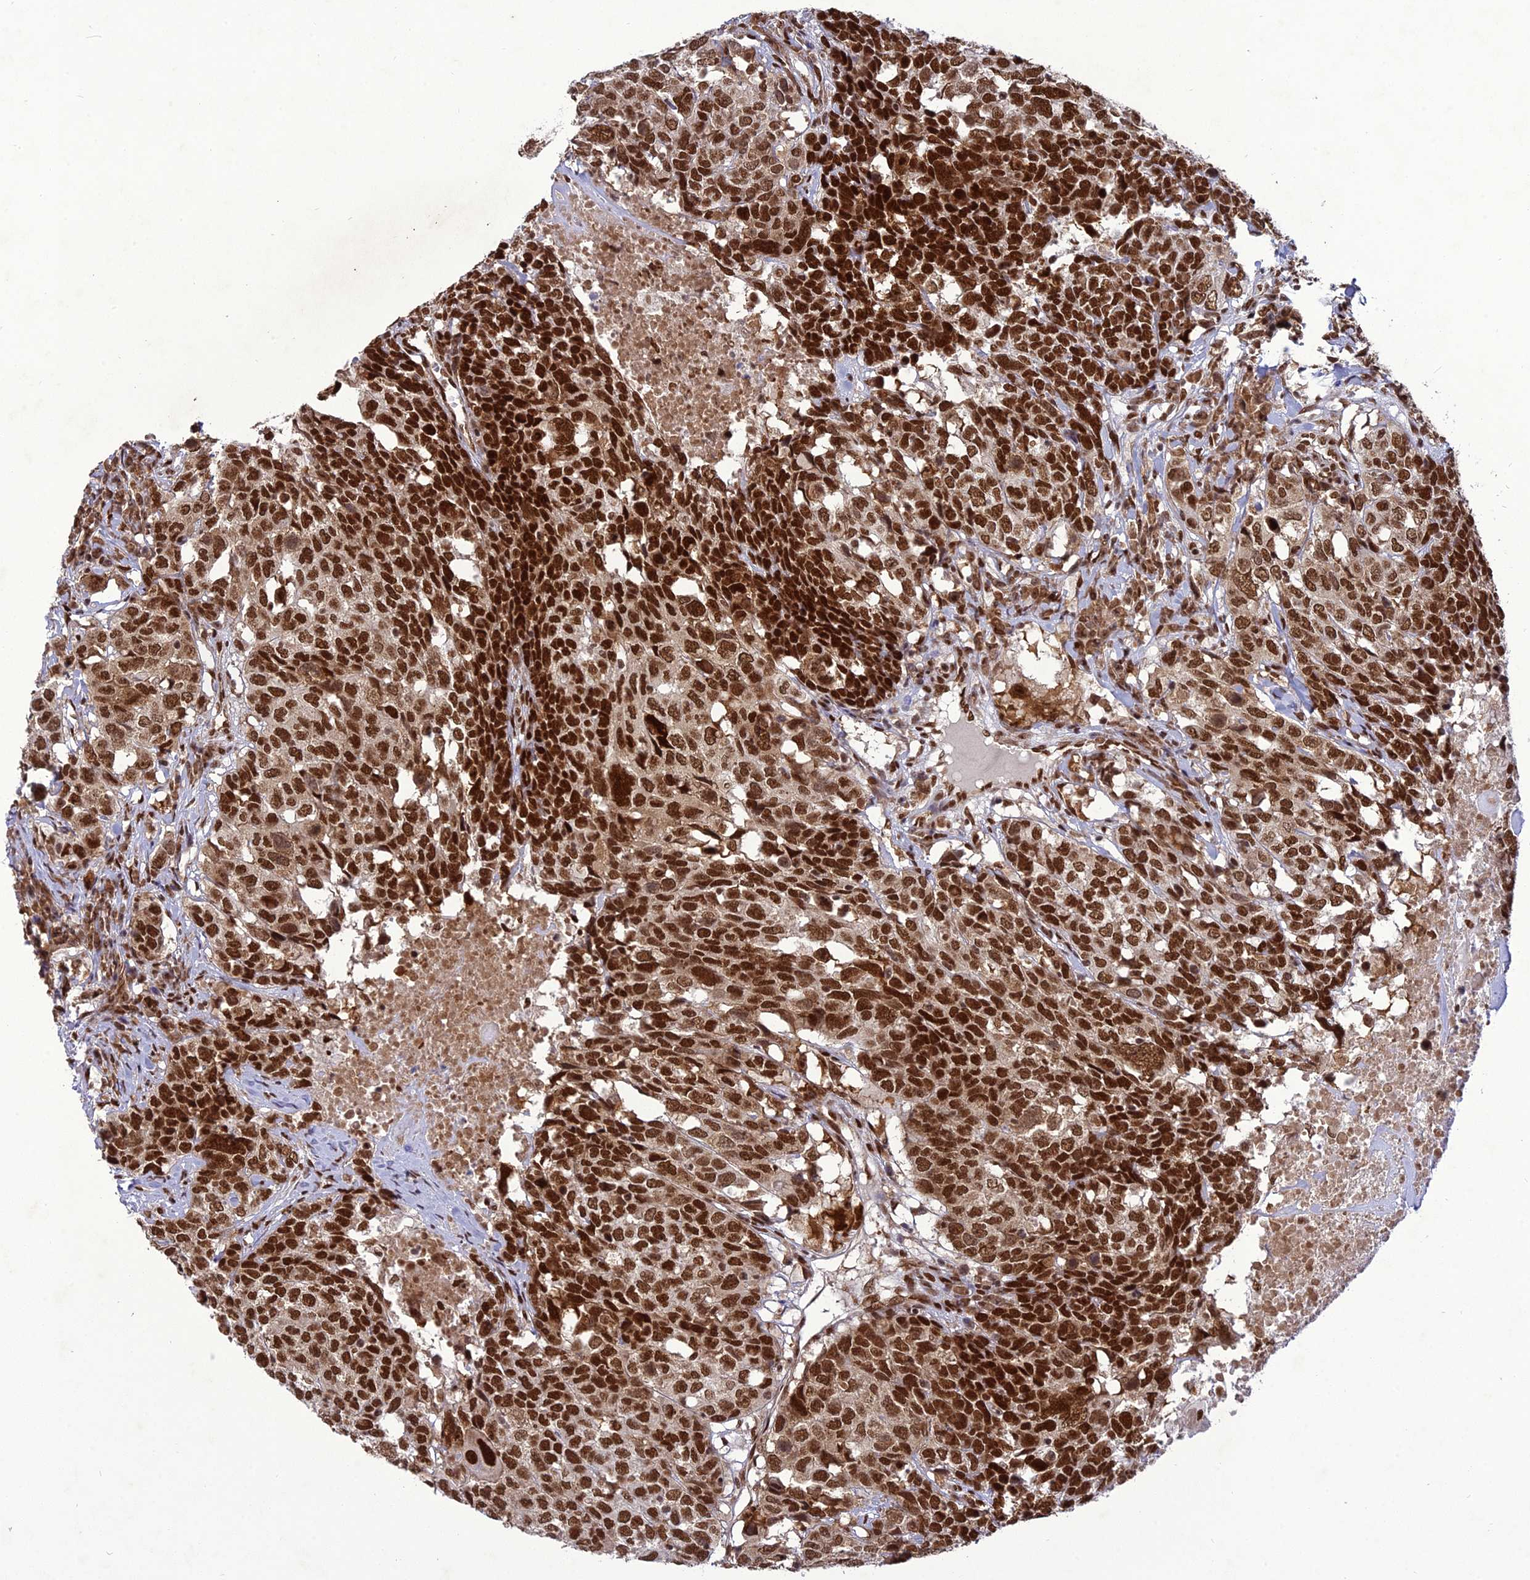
{"staining": {"intensity": "strong", "quantity": ">75%", "location": "nuclear"}, "tissue": "head and neck cancer", "cell_type": "Tumor cells", "image_type": "cancer", "snomed": [{"axis": "morphology", "description": "Squamous cell carcinoma, NOS"}, {"axis": "topography", "description": "Head-Neck"}], "caption": "Head and neck cancer (squamous cell carcinoma) stained with DAB immunohistochemistry (IHC) shows high levels of strong nuclear expression in about >75% of tumor cells.", "gene": "DDX1", "patient": {"sex": "male", "age": 66}}